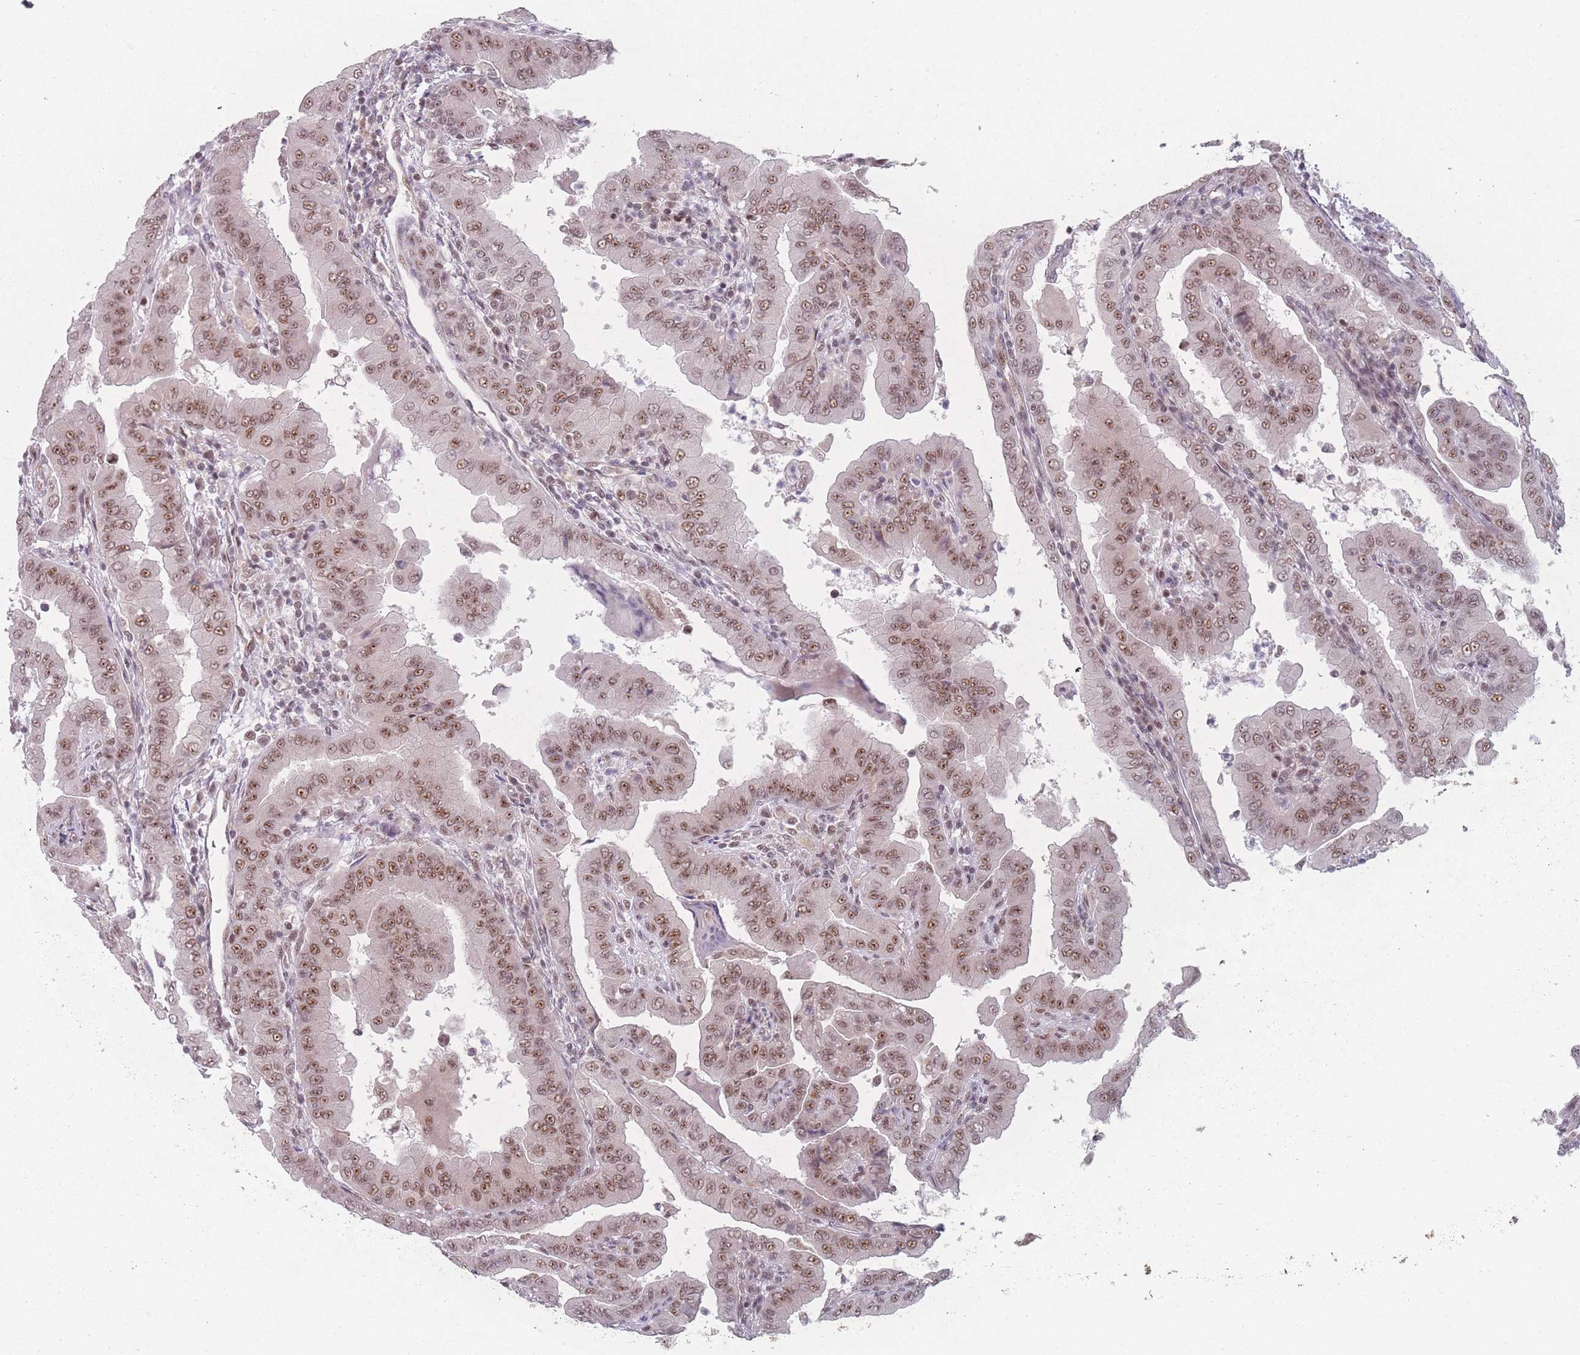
{"staining": {"intensity": "moderate", "quantity": ">75%", "location": "nuclear"}, "tissue": "thyroid cancer", "cell_type": "Tumor cells", "image_type": "cancer", "snomed": [{"axis": "morphology", "description": "Papillary adenocarcinoma, NOS"}, {"axis": "topography", "description": "Thyroid gland"}], "caption": "Thyroid papillary adenocarcinoma was stained to show a protein in brown. There is medium levels of moderate nuclear staining in about >75% of tumor cells.", "gene": "ZC3H14", "patient": {"sex": "male", "age": 33}}